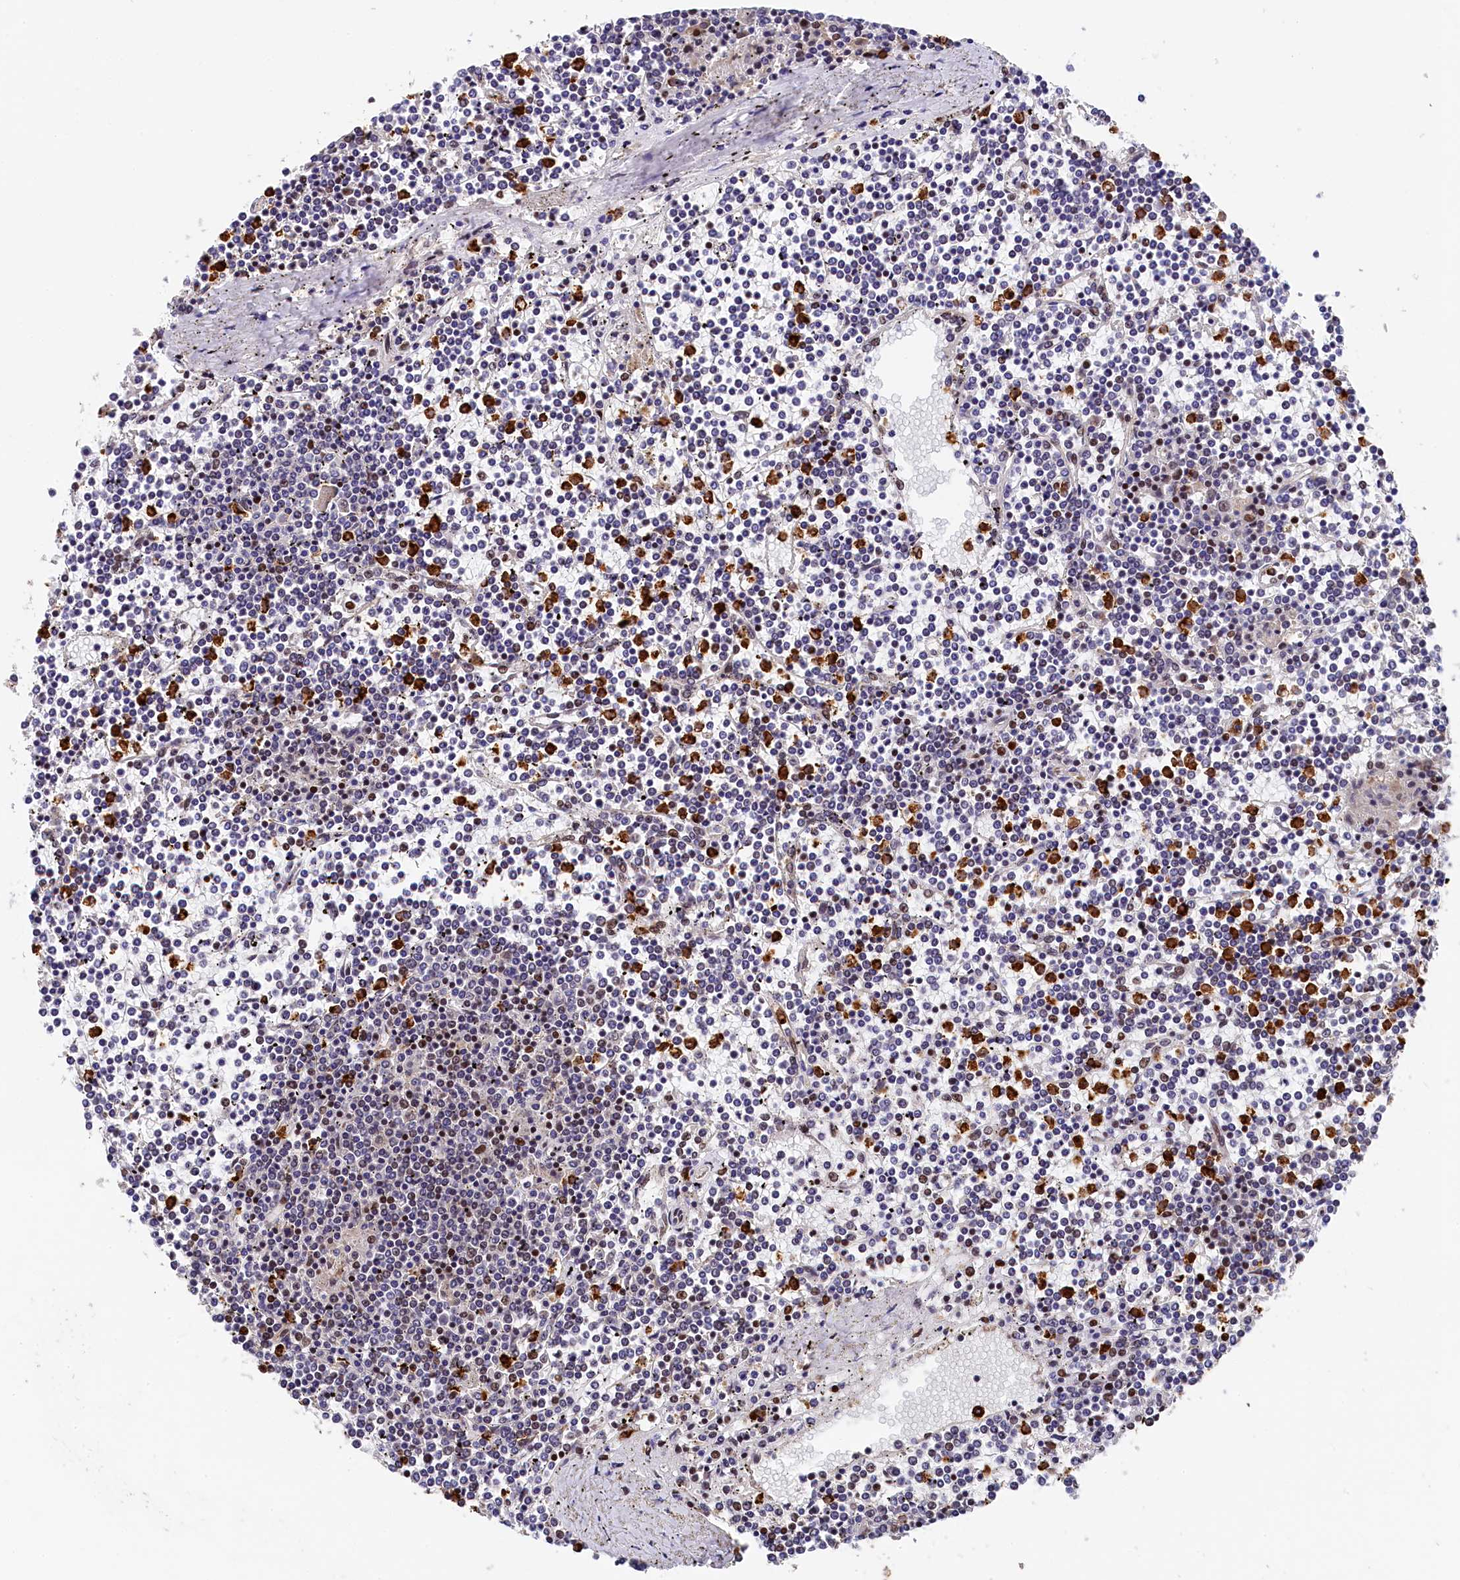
{"staining": {"intensity": "negative", "quantity": "none", "location": "none"}, "tissue": "lymphoma", "cell_type": "Tumor cells", "image_type": "cancer", "snomed": [{"axis": "morphology", "description": "Malignant lymphoma, non-Hodgkin's type, Low grade"}, {"axis": "topography", "description": "Spleen"}], "caption": "Image shows no protein staining in tumor cells of lymphoma tissue. (Brightfield microscopy of DAB (3,3'-diaminobenzidine) immunohistochemistry at high magnification).", "gene": "ADIG", "patient": {"sex": "female", "age": 19}}